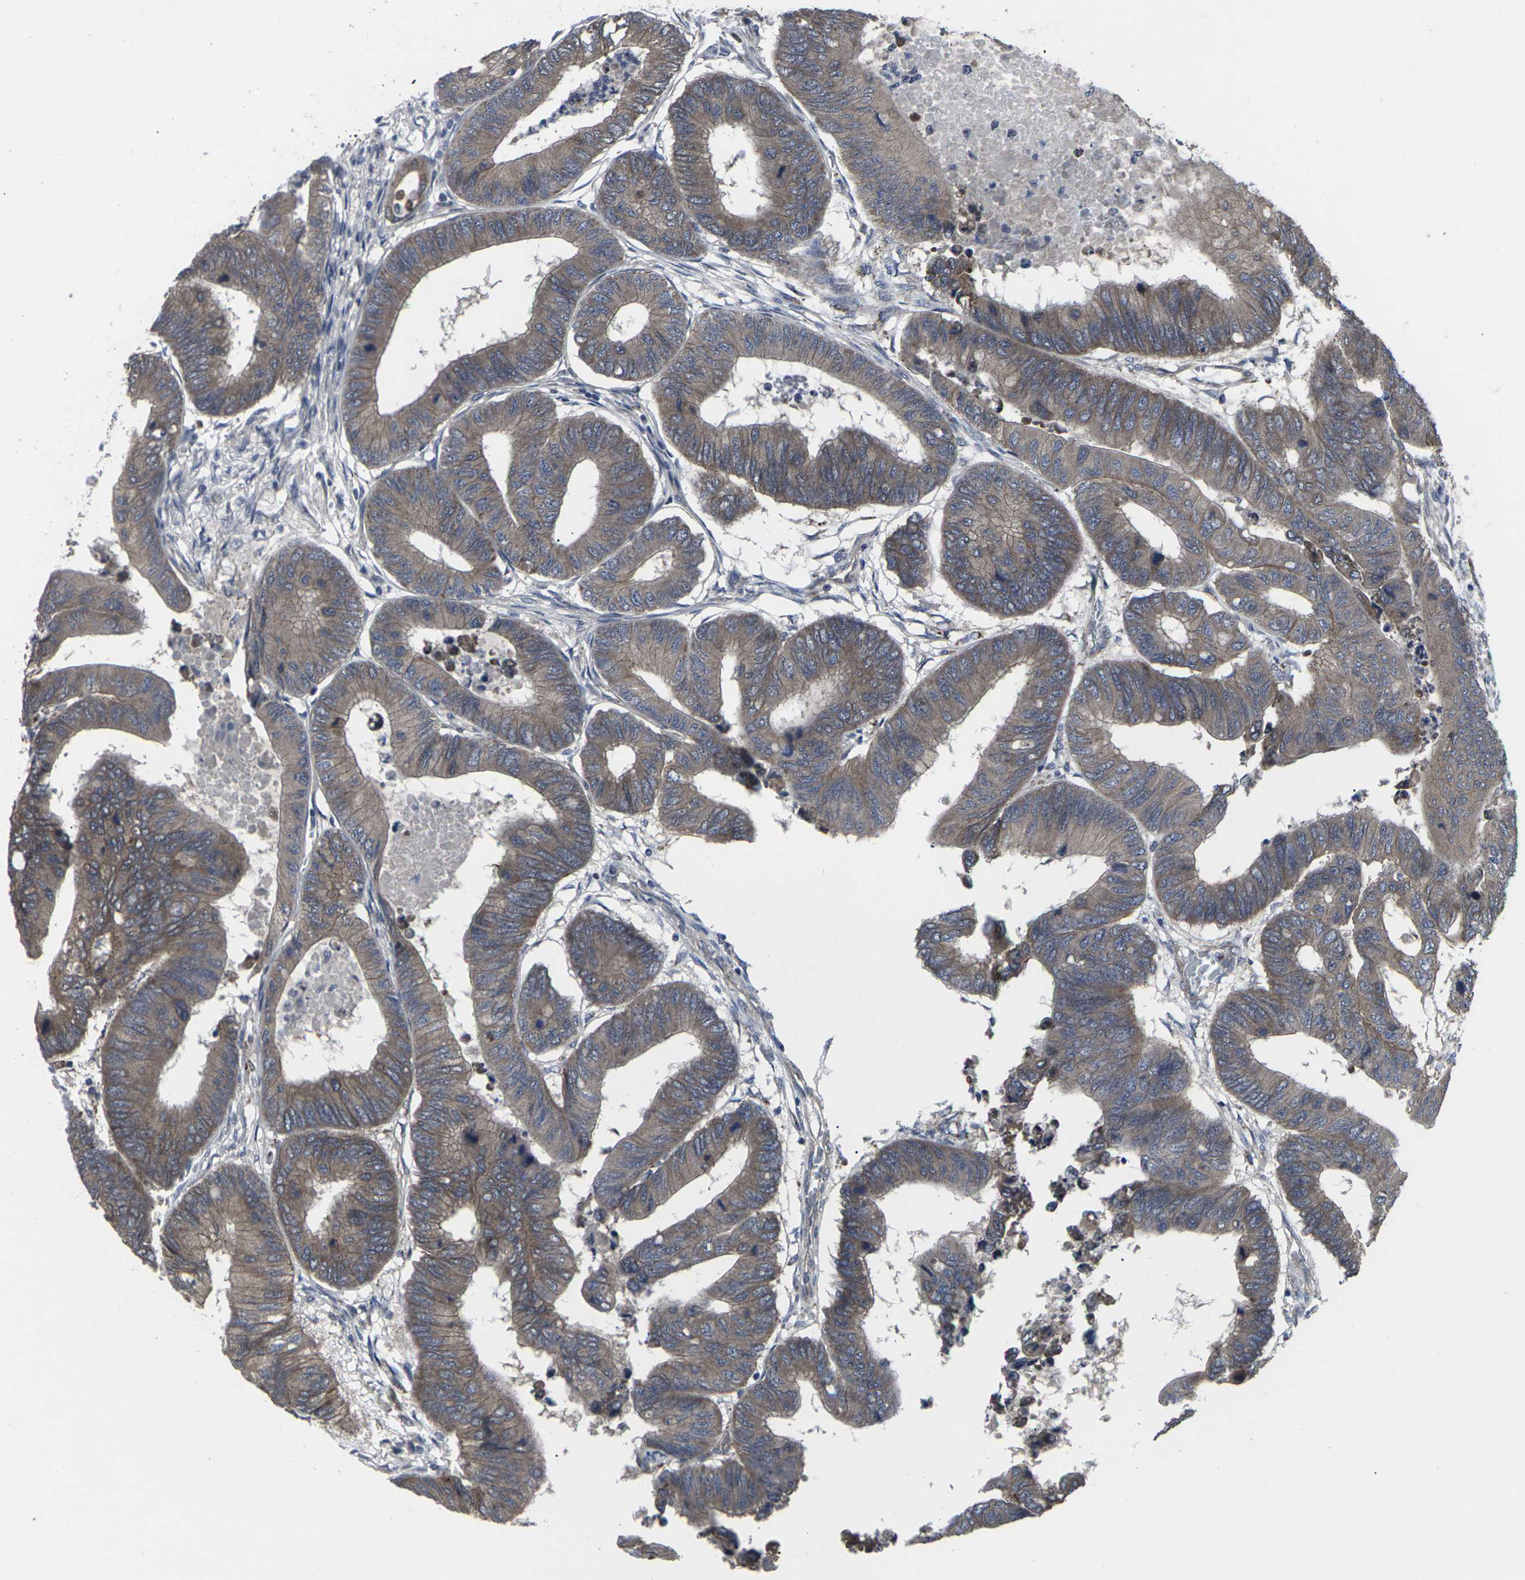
{"staining": {"intensity": "moderate", "quantity": ">75%", "location": "cytoplasmic/membranous"}, "tissue": "colorectal cancer", "cell_type": "Tumor cells", "image_type": "cancer", "snomed": [{"axis": "morphology", "description": "Normal tissue, NOS"}, {"axis": "morphology", "description": "Adenocarcinoma, NOS"}, {"axis": "topography", "description": "Rectum"}, {"axis": "topography", "description": "Peripheral nerve tissue"}], "caption": "Colorectal adenocarcinoma stained with DAB (3,3'-diaminobenzidine) immunohistochemistry (IHC) displays medium levels of moderate cytoplasmic/membranous positivity in about >75% of tumor cells. Using DAB (brown) and hematoxylin (blue) stains, captured at high magnification using brightfield microscopy.", "gene": "MAPKAPK2", "patient": {"sex": "male", "age": 92}}